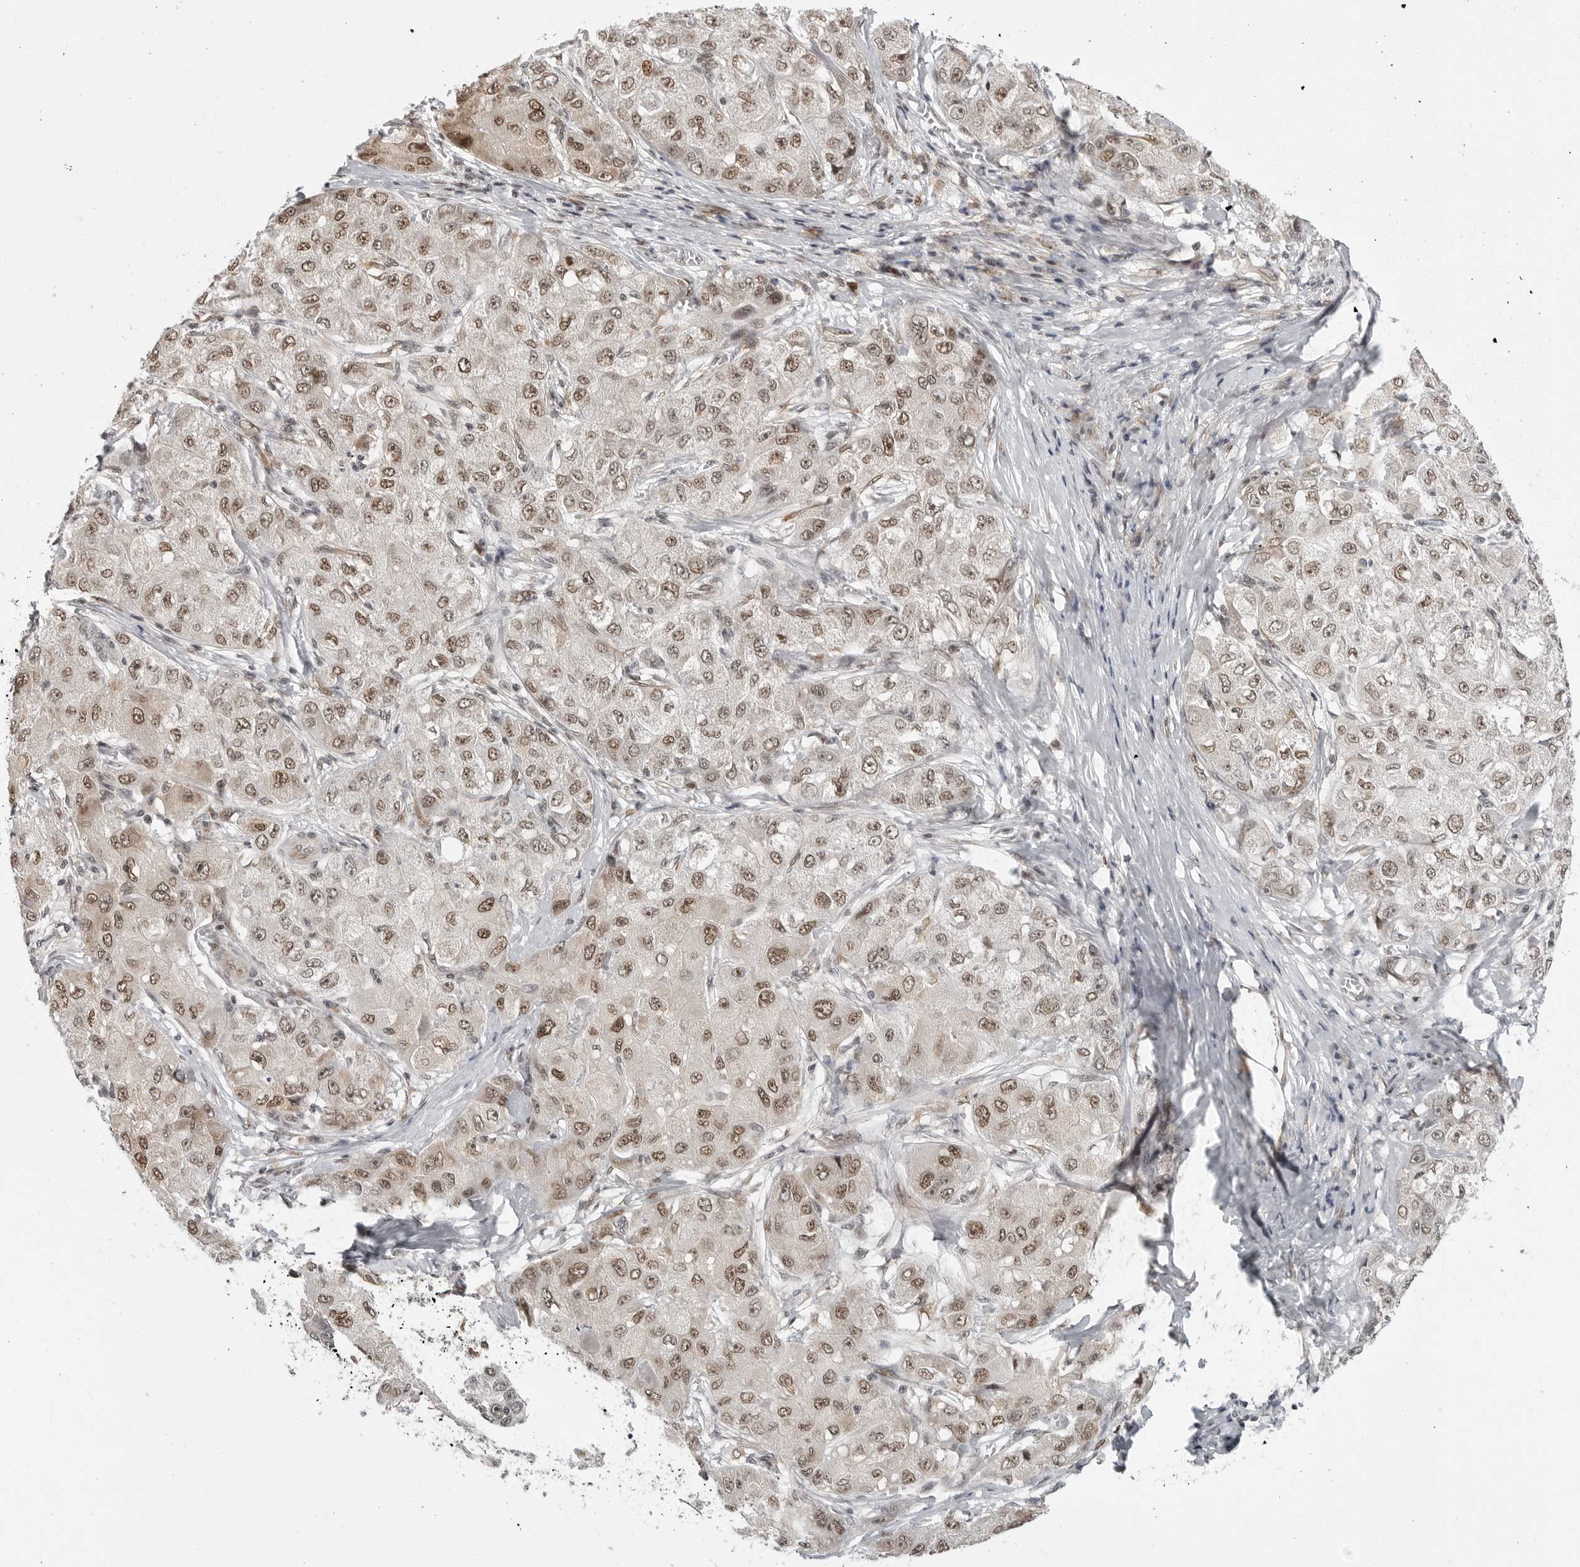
{"staining": {"intensity": "moderate", "quantity": ">75%", "location": "nuclear"}, "tissue": "liver cancer", "cell_type": "Tumor cells", "image_type": "cancer", "snomed": [{"axis": "morphology", "description": "Carcinoma, Hepatocellular, NOS"}, {"axis": "topography", "description": "Liver"}], "caption": "Protein staining of liver cancer tissue displays moderate nuclear staining in approximately >75% of tumor cells. (Brightfield microscopy of DAB IHC at high magnification).", "gene": "PRDM10", "patient": {"sex": "male", "age": 80}}